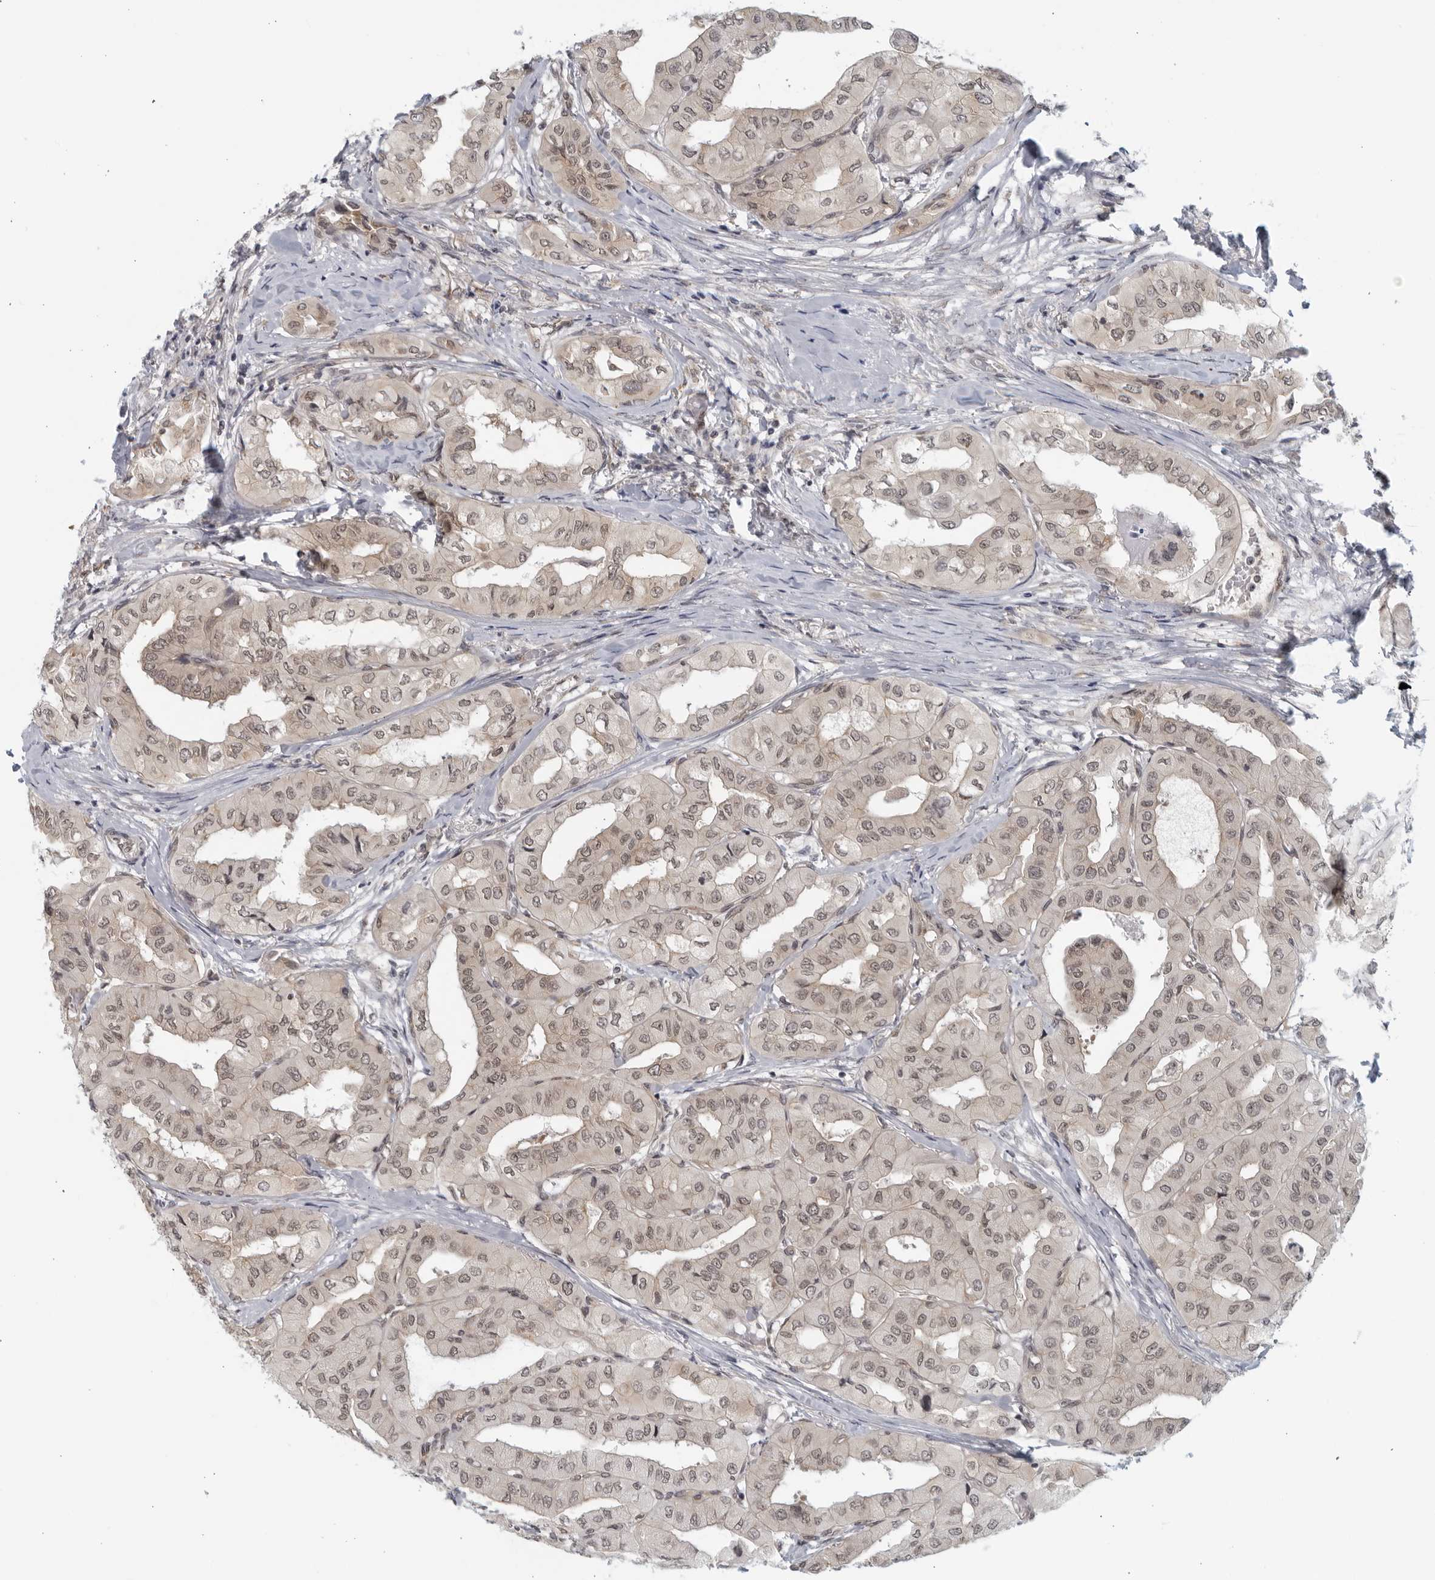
{"staining": {"intensity": "weak", "quantity": ">75%", "location": "nuclear"}, "tissue": "thyroid cancer", "cell_type": "Tumor cells", "image_type": "cancer", "snomed": [{"axis": "morphology", "description": "Papillary adenocarcinoma, NOS"}, {"axis": "topography", "description": "Thyroid gland"}], "caption": "IHC (DAB (3,3'-diaminobenzidine)) staining of thyroid cancer (papillary adenocarcinoma) reveals weak nuclear protein staining in approximately >75% of tumor cells.", "gene": "RC3H1", "patient": {"sex": "female", "age": 59}}